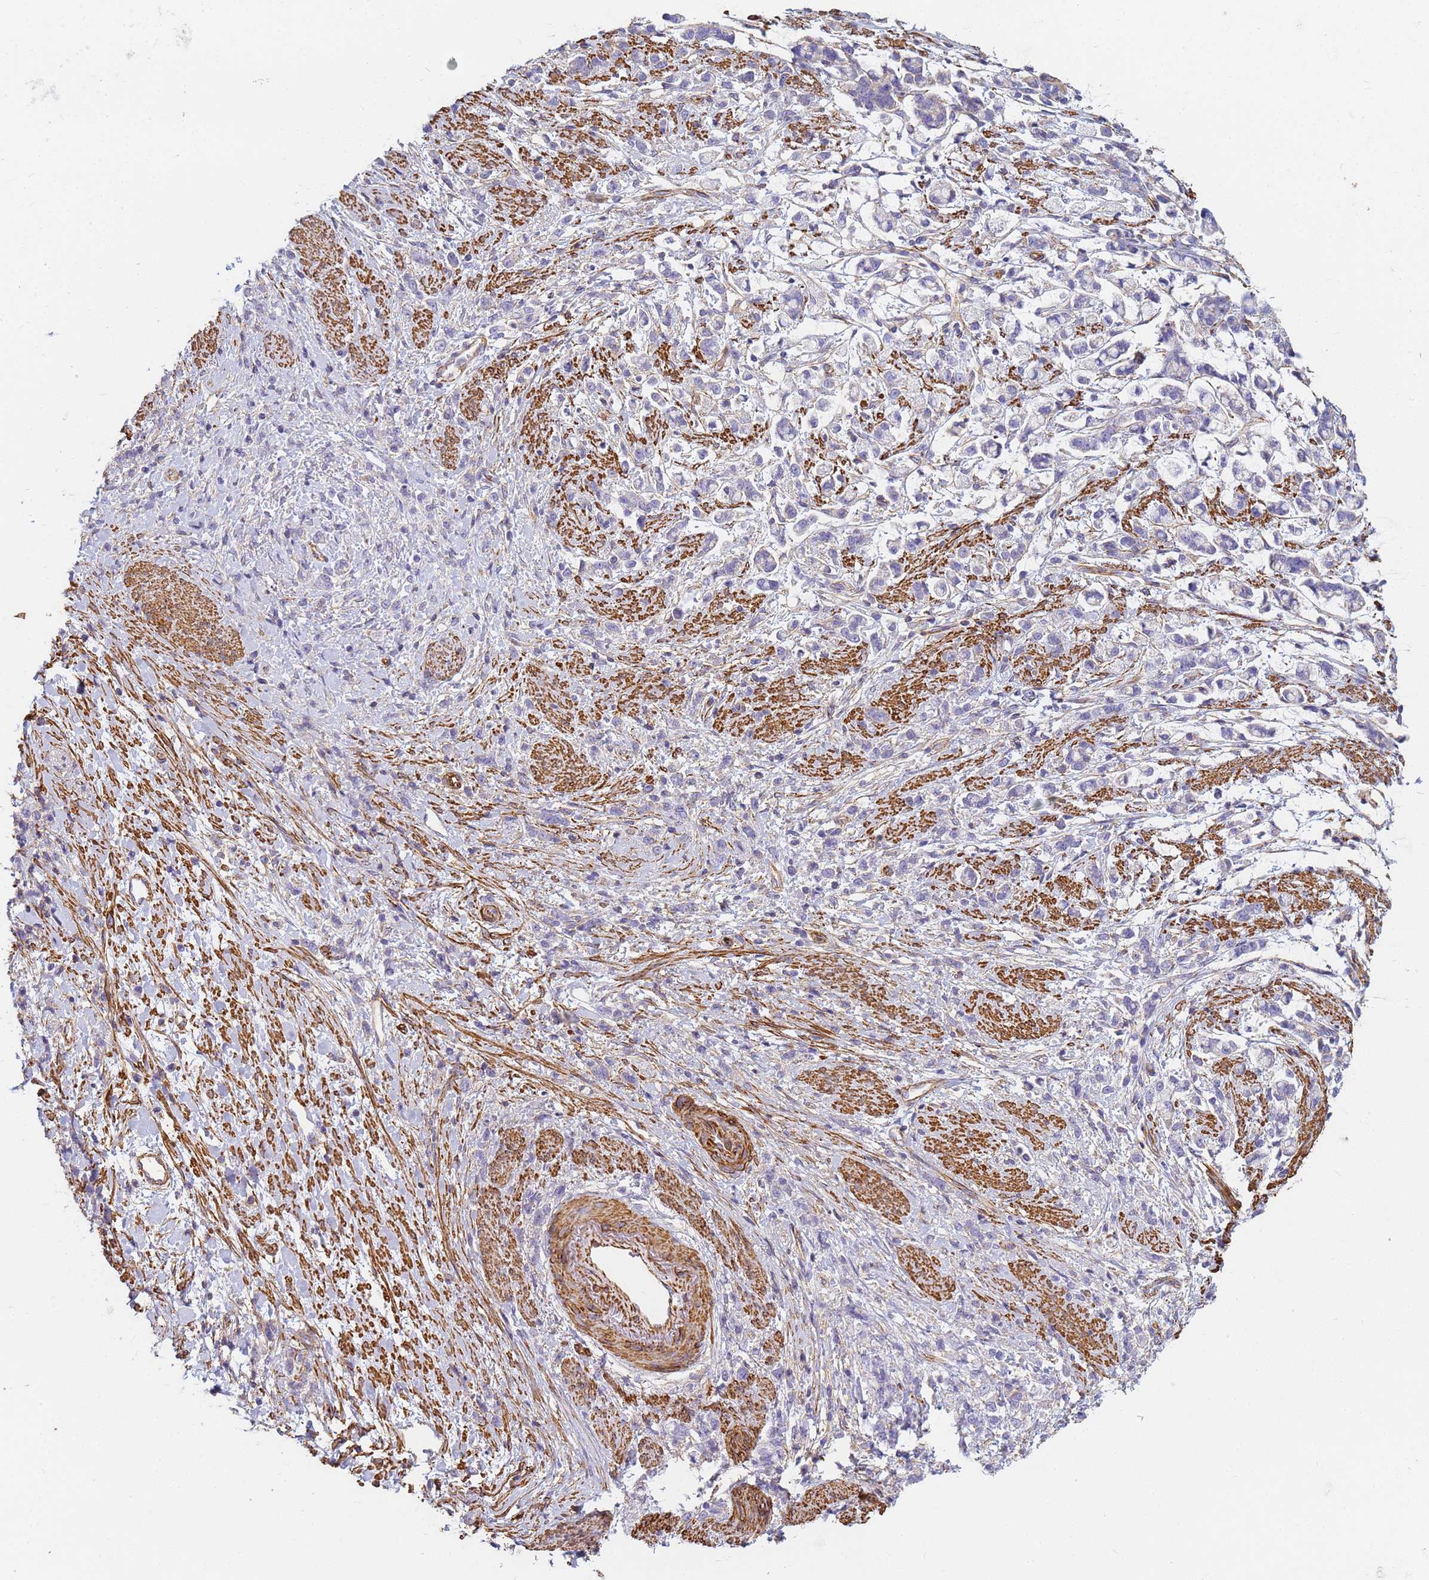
{"staining": {"intensity": "negative", "quantity": "none", "location": "none"}, "tissue": "stomach cancer", "cell_type": "Tumor cells", "image_type": "cancer", "snomed": [{"axis": "morphology", "description": "Adenocarcinoma, NOS"}, {"axis": "topography", "description": "Stomach"}], "caption": "Immunohistochemical staining of human stomach adenocarcinoma demonstrates no significant expression in tumor cells.", "gene": "TPM1", "patient": {"sex": "female", "age": 60}}